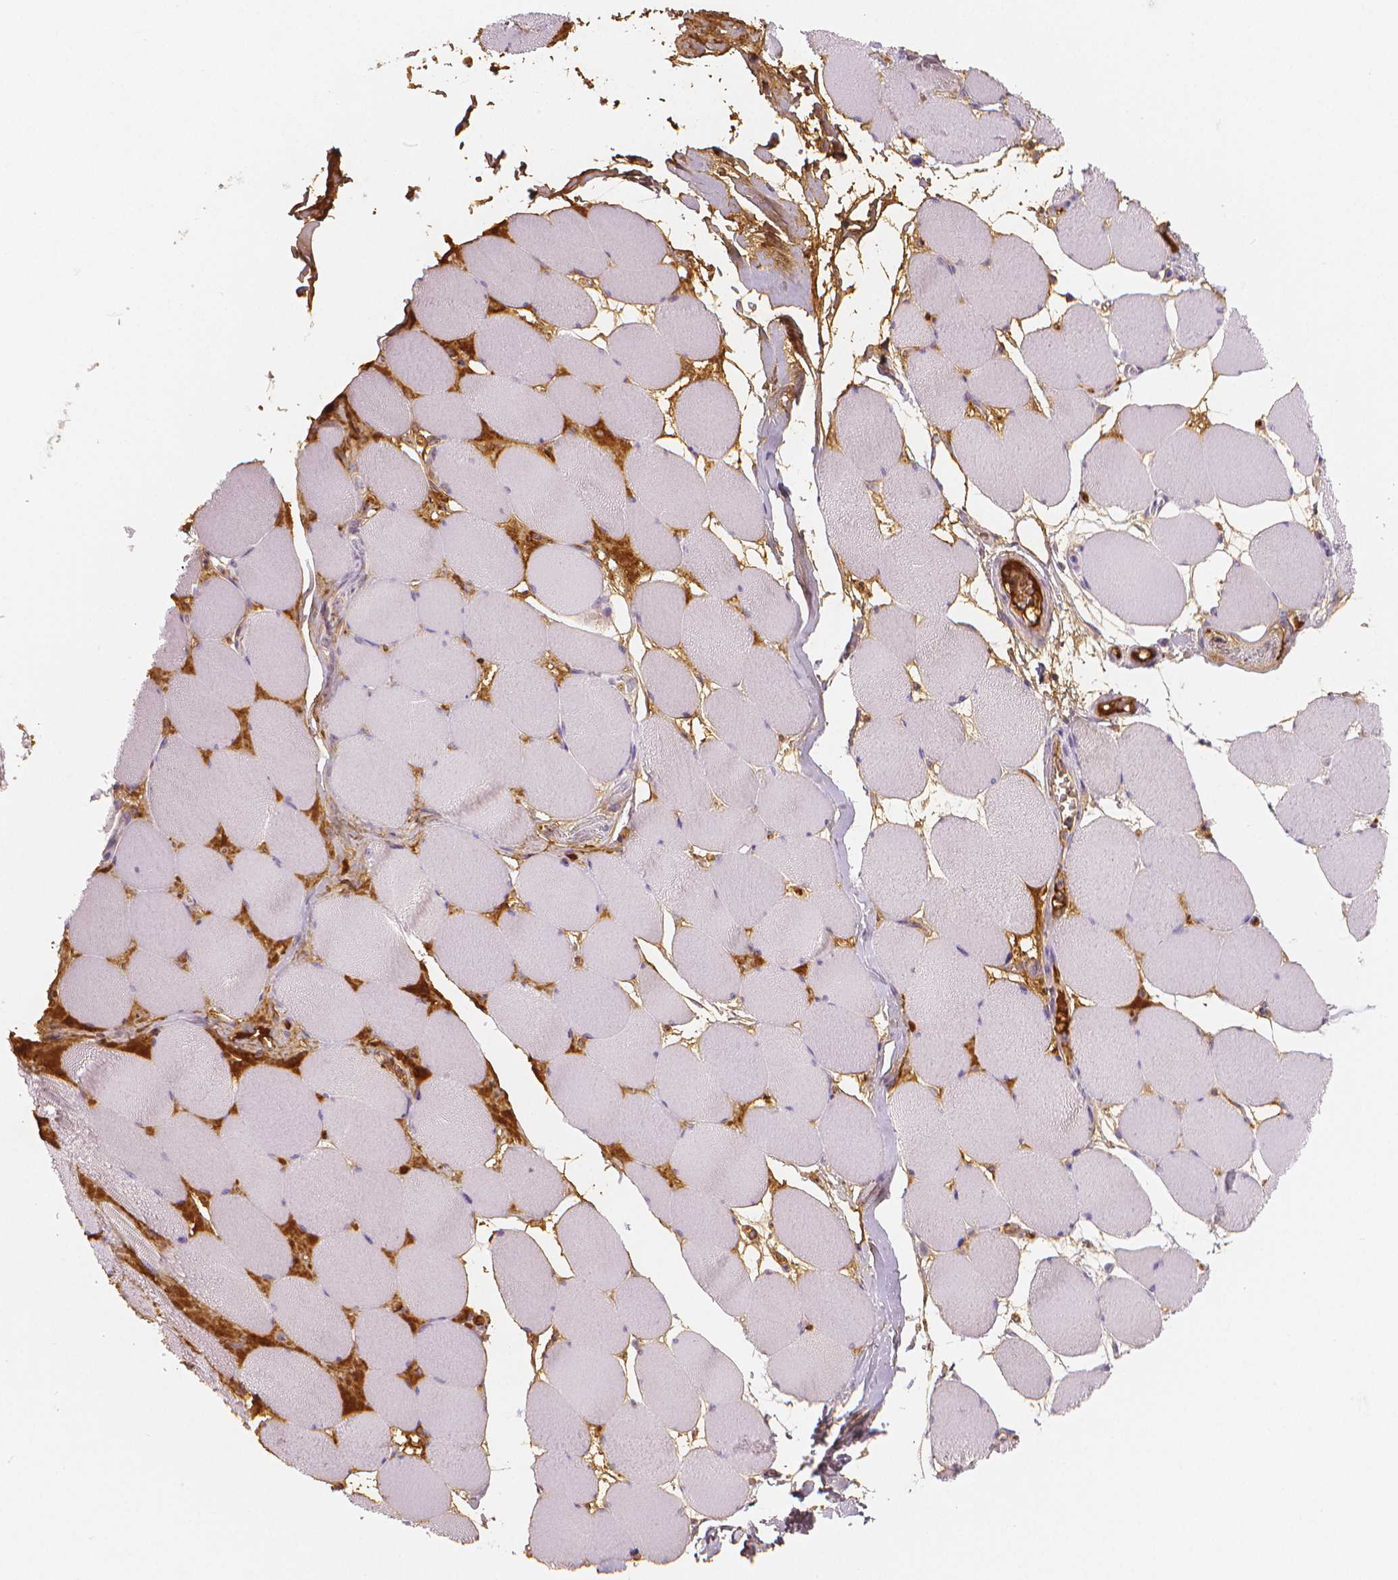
{"staining": {"intensity": "negative", "quantity": "none", "location": "none"}, "tissue": "skeletal muscle", "cell_type": "Myocytes", "image_type": "normal", "snomed": [{"axis": "morphology", "description": "Normal tissue, NOS"}, {"axis": "topography", "description": "Skeletal muscle"}], "caption": "Immunohistochemical staining of benign human skeletal muscle demonstrates no significant expression in myocytes. Nuclei are stained in blue.", "gene": "APOA4", "patient": {"sex": "female", "age": 75}}